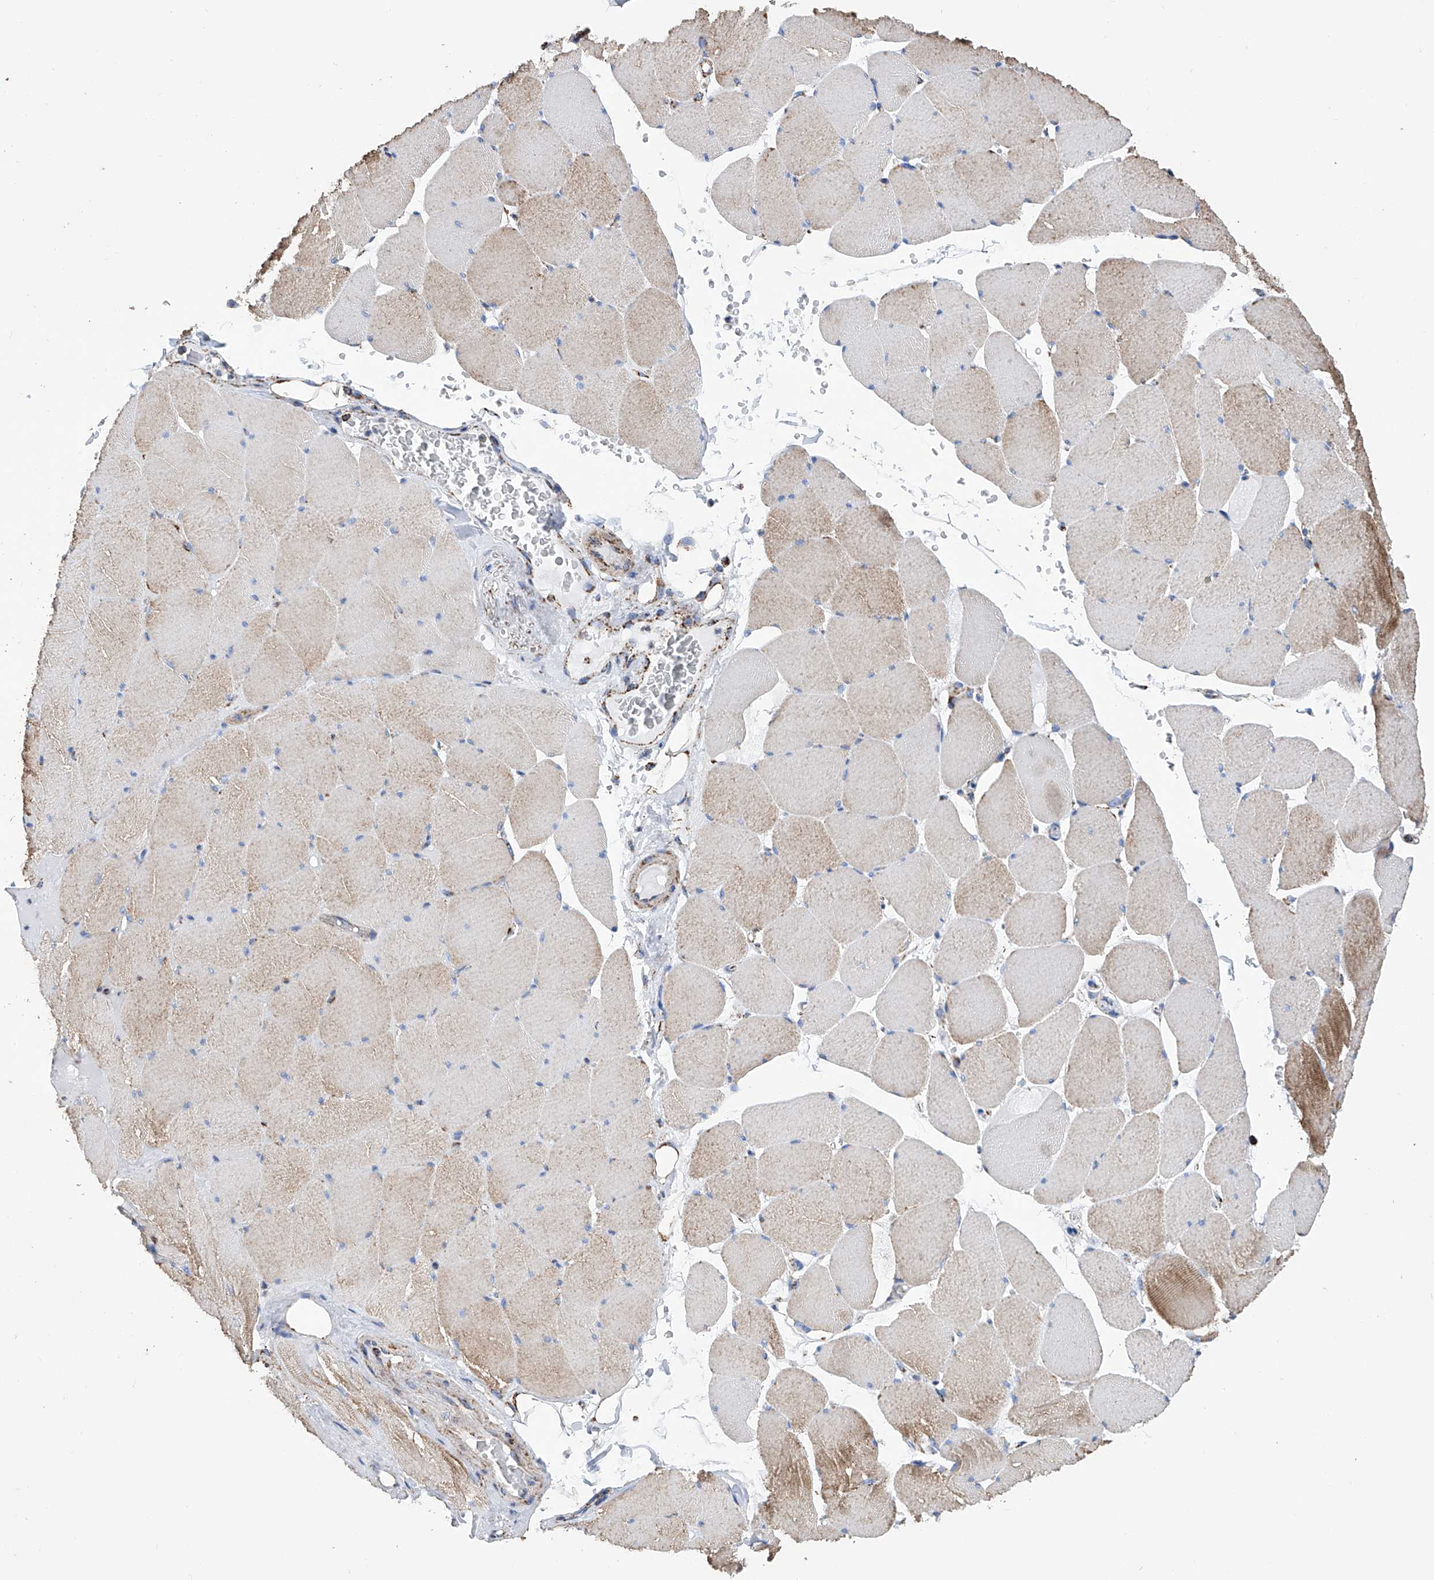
{"staining": {"intensity": "moderate", "quantity": "25%-75%", "location": "cytoplasmic/membranous"}, "tissue": "skeletal muscle", "cell_type": "Myocytes", "image_type": "normal", "snomed": [{"axis": "morphology", "description": "Normal tissue, NOS"}, {"axis": "topography", "description": "Skeletal muscle"}, {"axis": "topography", "description": "Head-Neck"}], "caption": "A photomicrograph showing moderate cytoplasmic/membranous positivity in approximately 25%-75% of myocytes in normal skeletal muscle, as visualized by brown immunohistochemical staining.", "gene": "ATP5PF", "patient": {"sex": "male", "age": 66}}